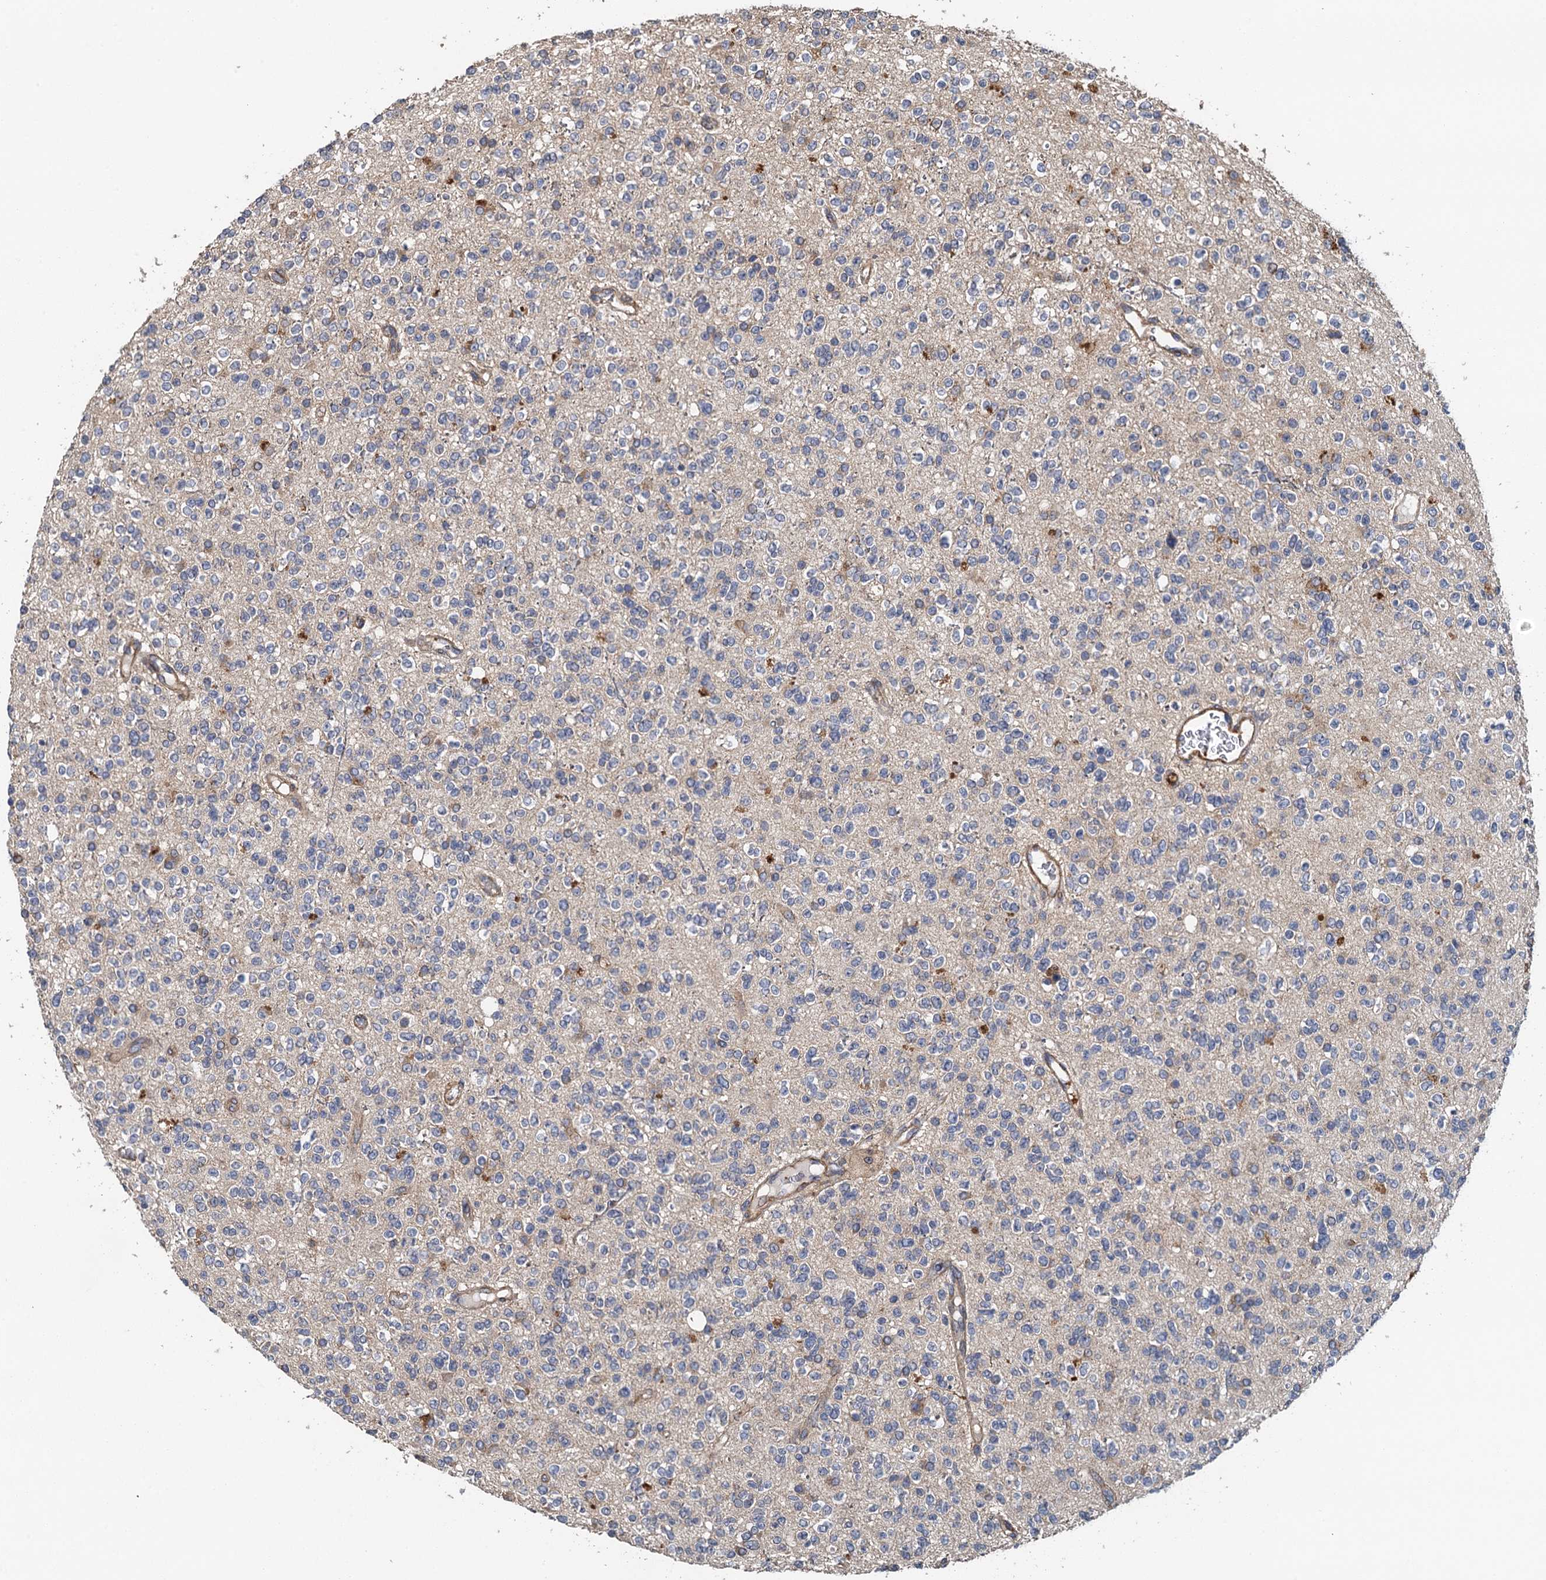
{"staining": {"intensity": "negative", "quantity": "none", "location": "none"}, "tissue": "glioma", "cell_type": "Tumor cells", "image_type": "cancer", "snomed": [{"axis": "morphology", "description": "Glioma, malignant, High grade"}, {"axis": "topography", "description": "Brain"}], "caption": "High magnification brightfield microscopy of high-grade glioma (malignant) stained with DAB (brown) and counterstained with hematoxylin (blue): tumor cells show no significant expression.", "gene": "MEAK7", "patient": {"sex": "male", "age": 34}}